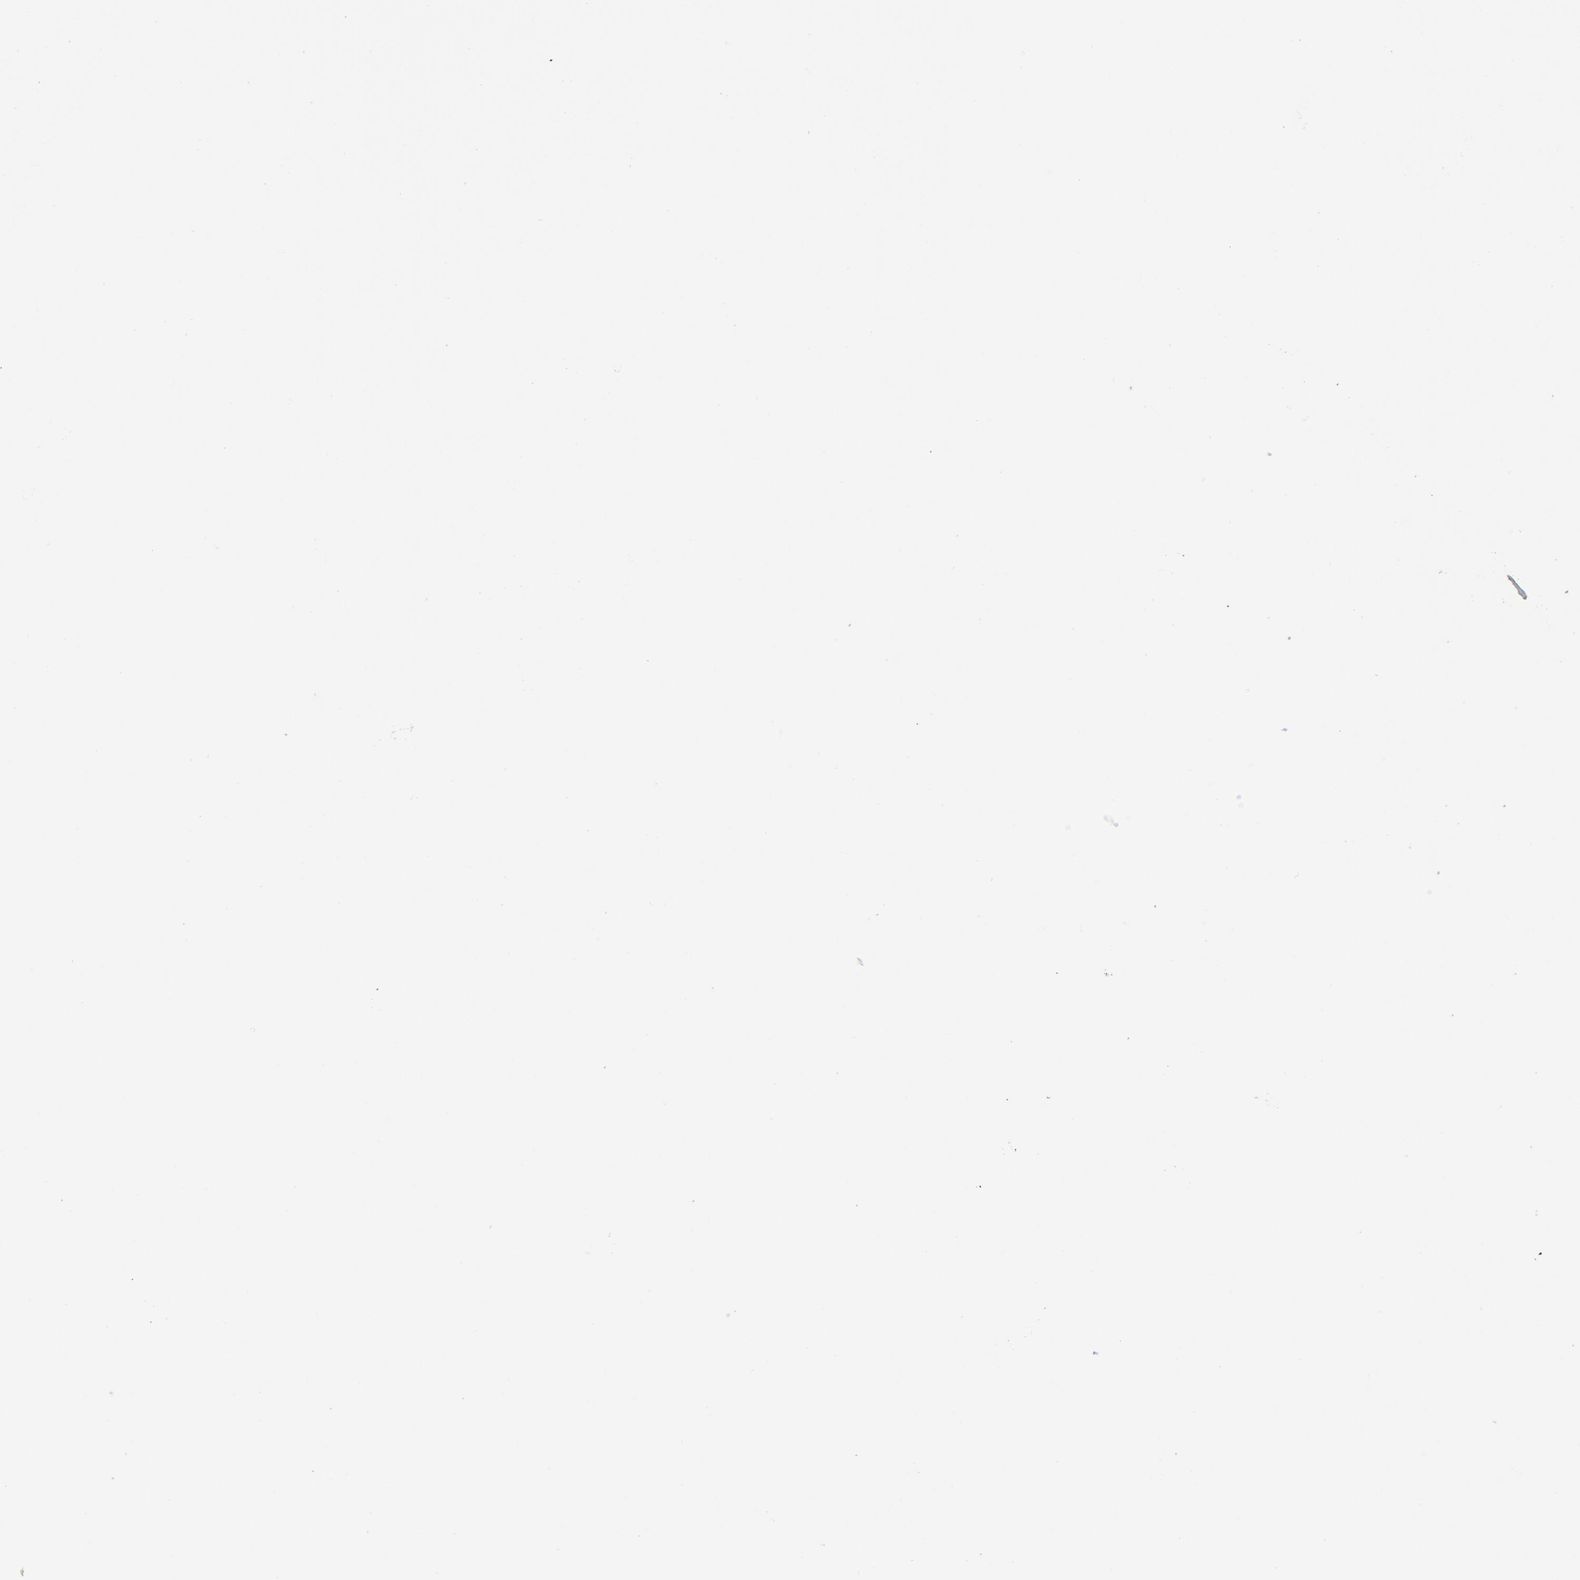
{"staining": {"intensity": "strong", "quantity": "<25%", "location": "nuclear"}, "tissue": "nasopharynx", "cell_type": "Respiratory epithelial cells", "image_type": "normal", "snomed": [{"axis": "morphology", "description": "Normal tissue, NOS"}, {"axis": "topography", "description": "Nasopharynx"}], "caption": "Protein expression analysis of normal nasopharynx displays strong nuclear staining in about <25% of respiratory epithelial cells.", "gene": "CDC20", "patient": {"sex": "female", "age": 78}}